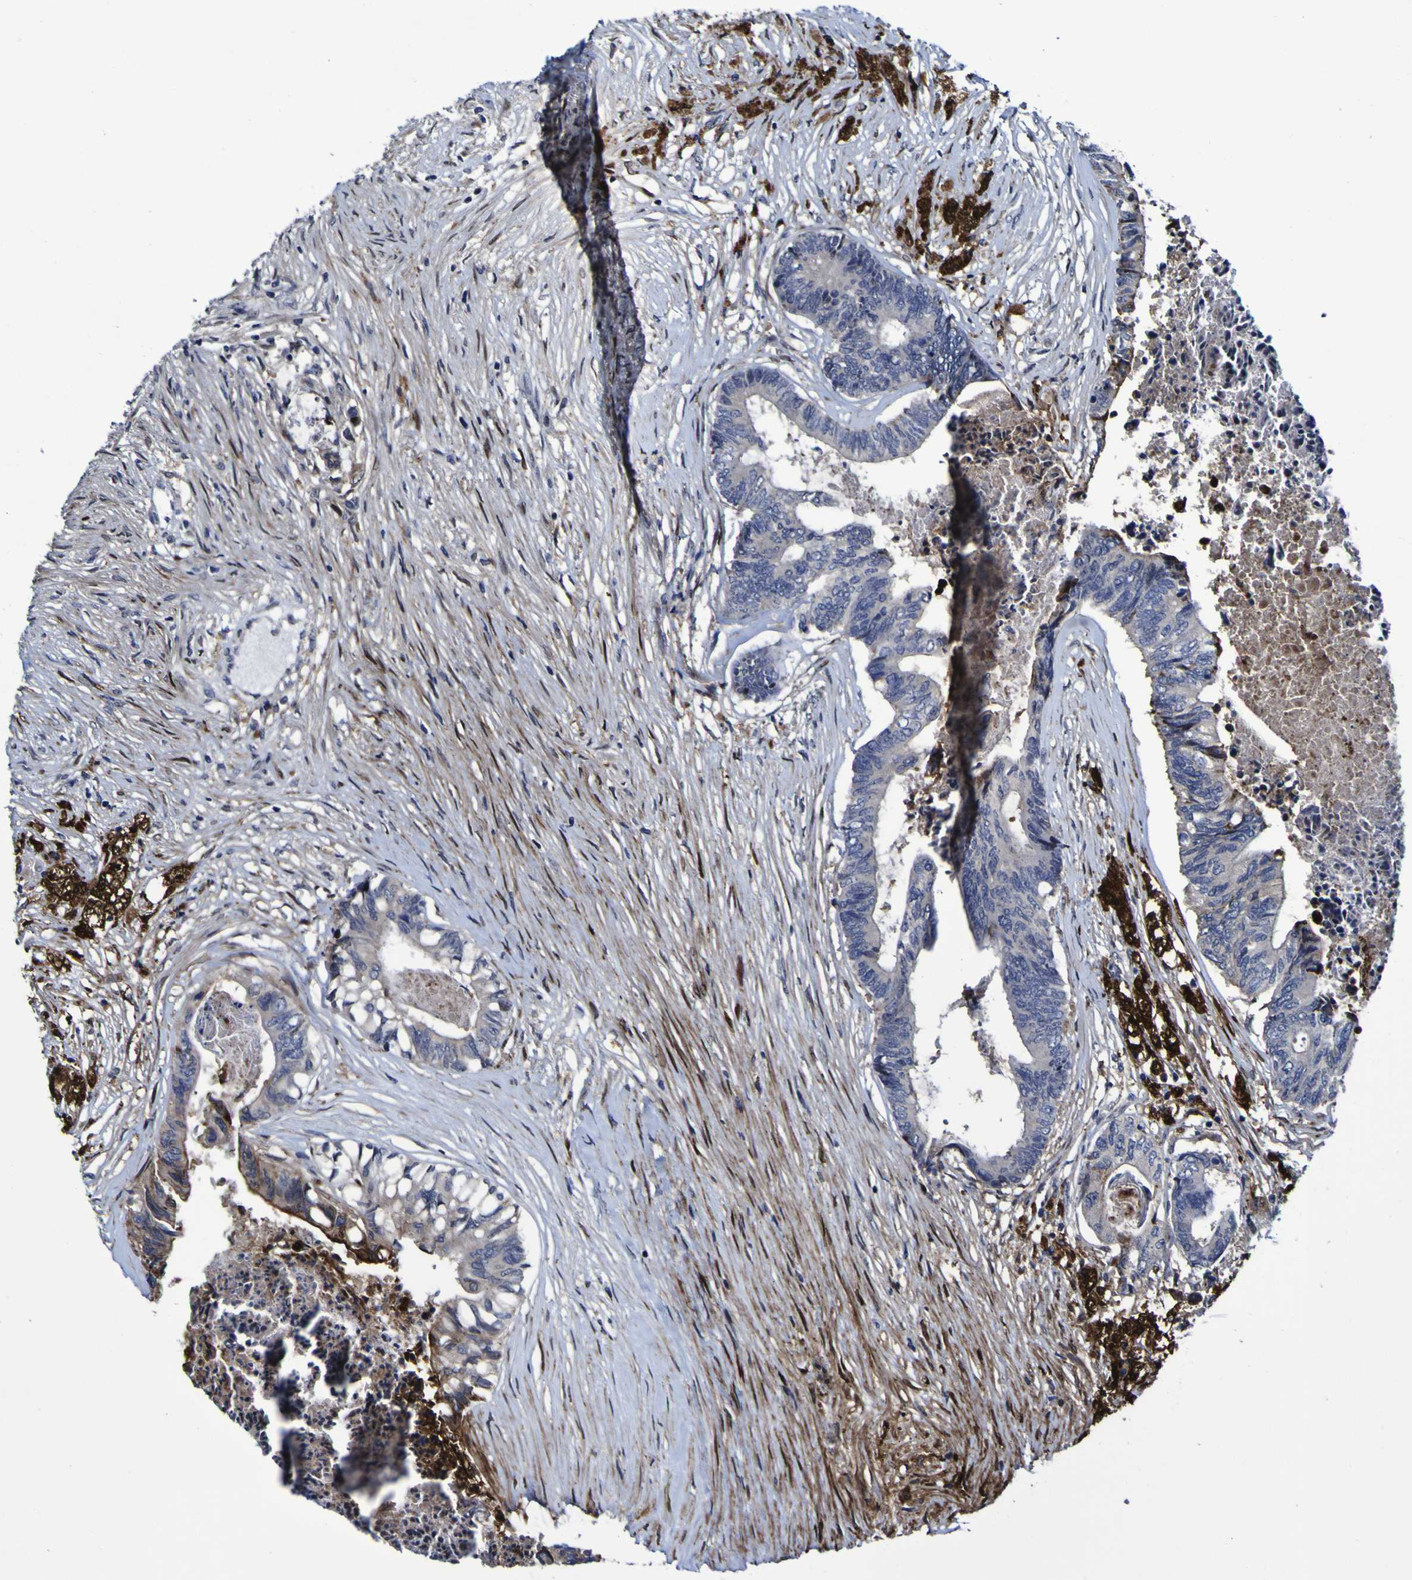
{"staining": {"intensity": "moderate", "quantity": "<25%", "location": "cytoplasmic/membranous"}, "tissue": "colorectal cancer", "cell_type": "Tumor cells", "image_type": "cancer", "snomed": [{"axis": "morphology", "description": "Adenocarcinoma, NOS"}, {"axis": "topography", "description": "Rectum"}], "caption": "Colorectal cancer stained for a protein reveals moderate cytoplasmic/membranous positivity in tumor cells.", "gene": "MGLL", "patient": {"sex": "male", "age": 63}}